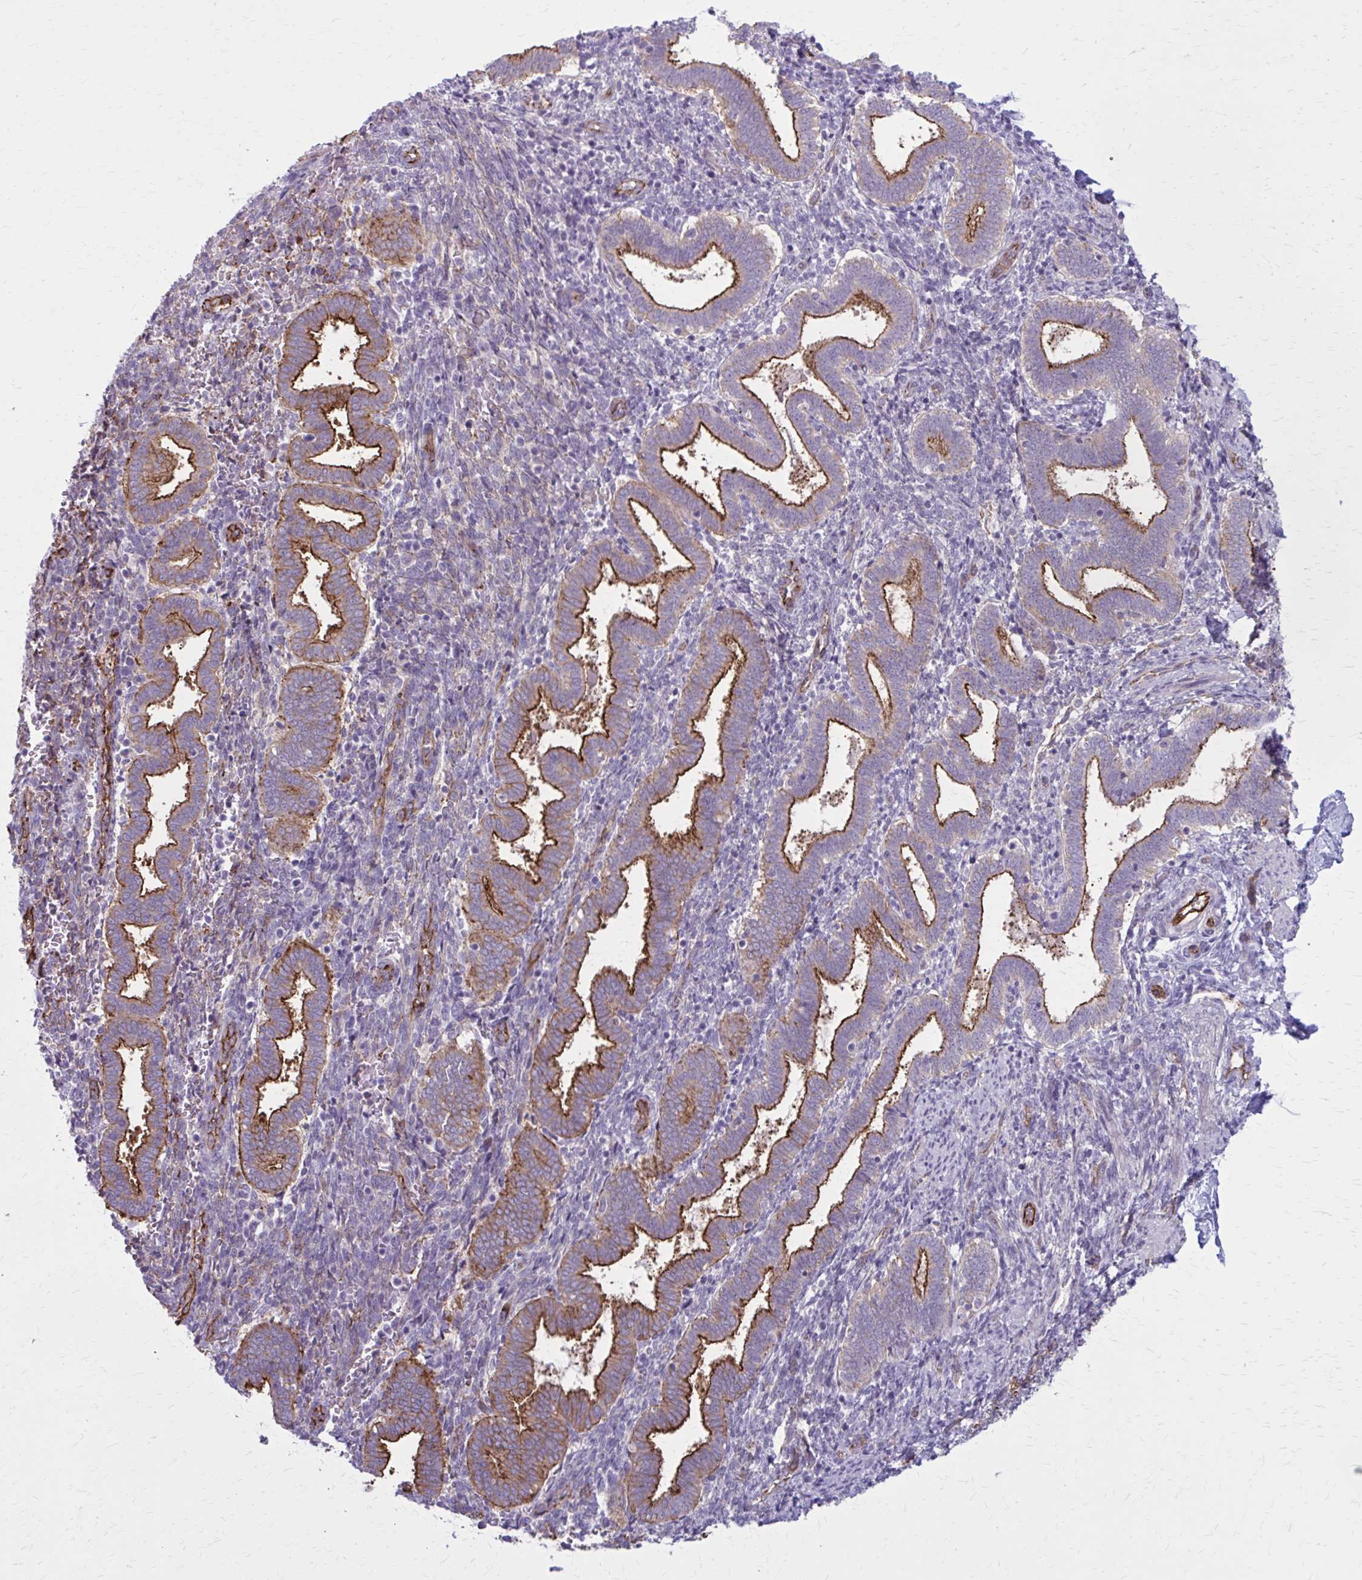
{"staining": {"intensity": "negative", "quantity": "none", "location": "none"}, "tissue": "endometrium", "cell_type": "Cells in endometrial stroma", "image_type": "normal", "snomed": [{"axis": "morphology", "description": "Normal tissue, NOS"}, {"axis": "topography", "description": "Endometrium"}], "caption": "The image shows no significant expression in cells in endometrial stroma of endometrium.", "gene": "ZDHHC7", "patient": {"sex": "female", "age": 34}}